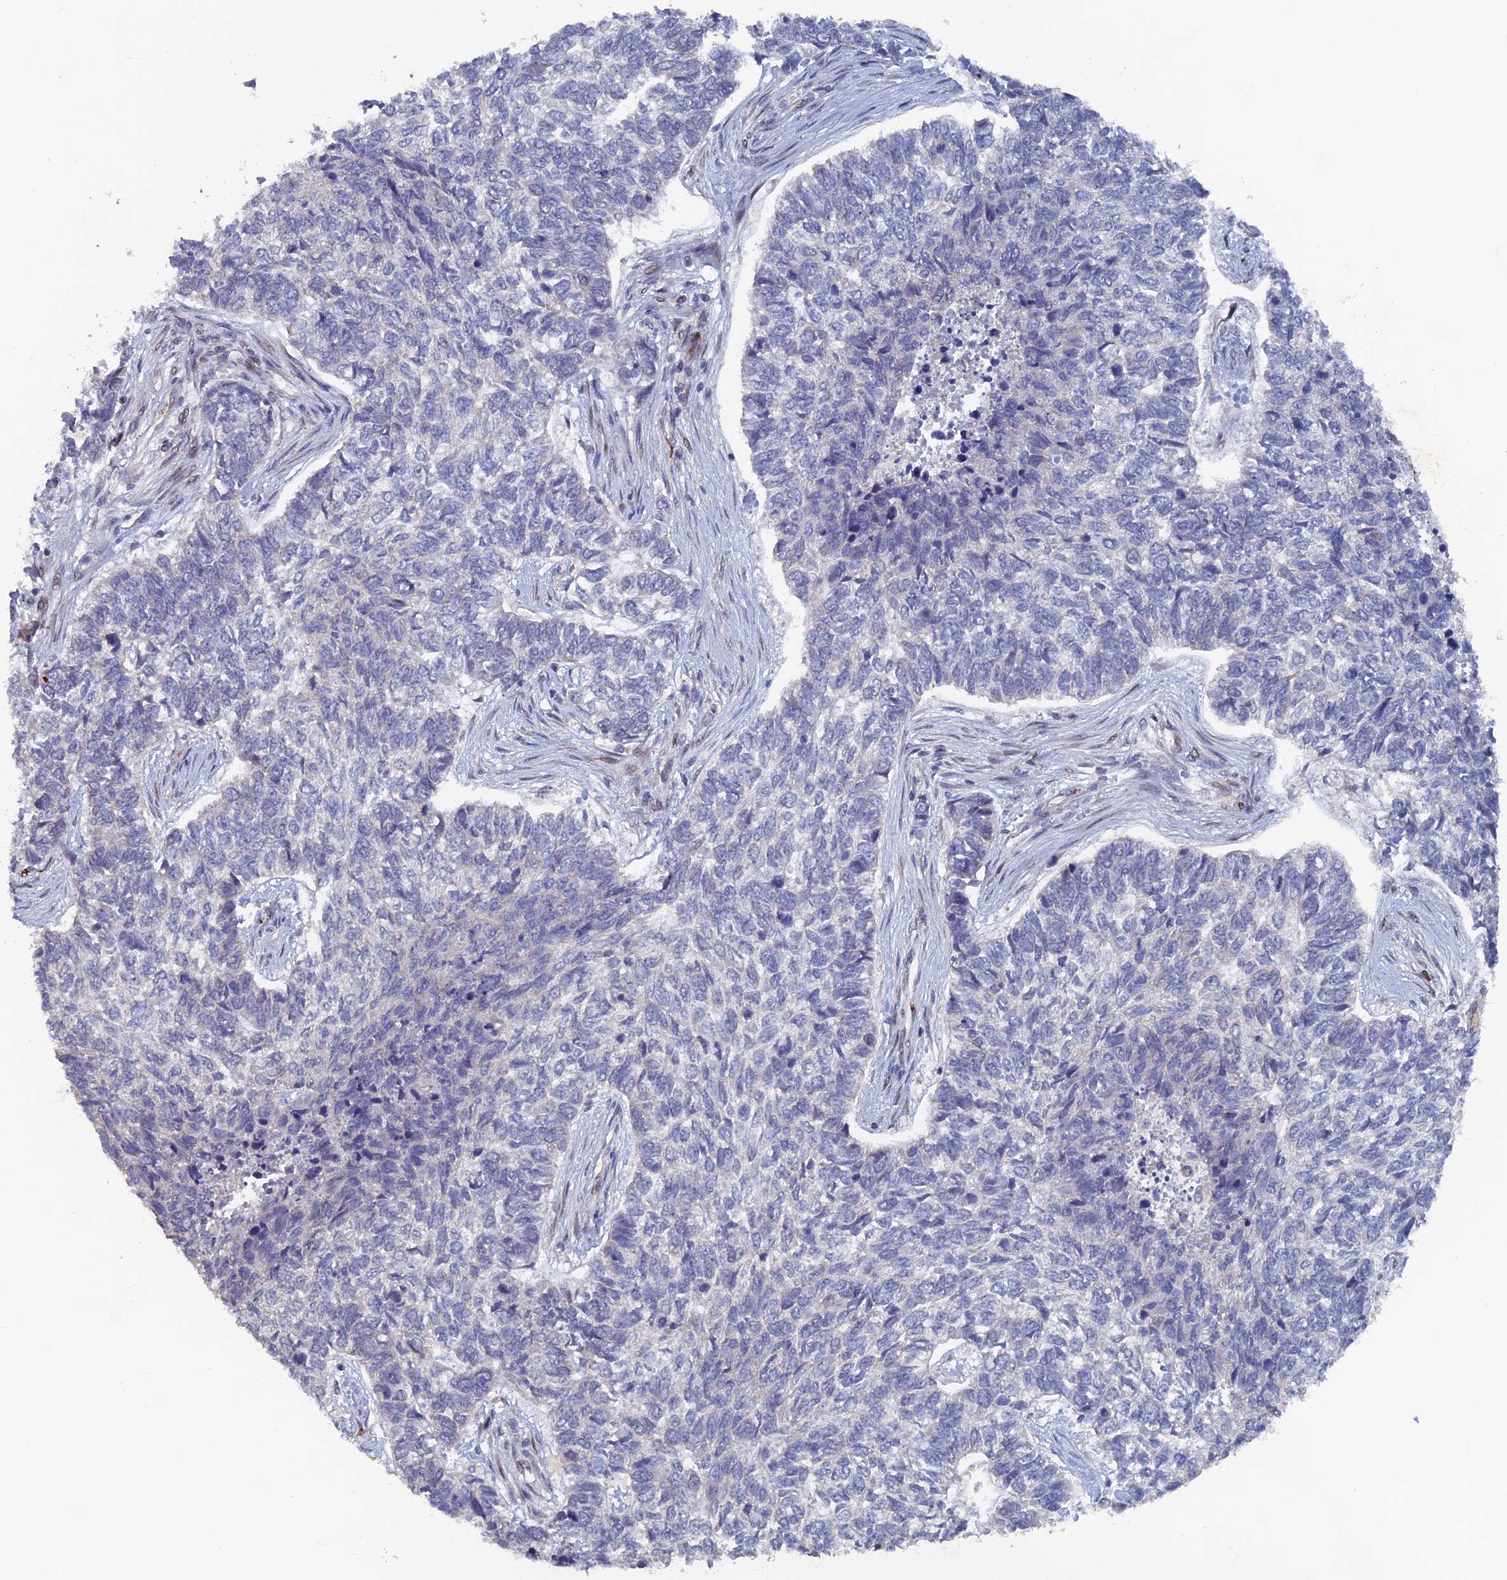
{"staining": {"intensity": "negative", "quantity": "none", "location": "none"}, "tissue": "skin cancer", "cell_type": "Tumor cells", "image_type": "cancer", "snomed": [{"axis": "morphology", "description": "Basal cell carcinoma"}, {"axis": "topography", "description": "Skin"}], "caption": "High magnification brightfield microscopy of skin cancer (basal cell carcinoma) stained with DAB (brown) and counterstained with hematoxylin (blue): tumor cells show no significant expression. The staining was performed using DAB (3,3'-diaminobenzidine) to visualize the protein expression in brown, while the nuclei were stained in blue with hematoxylin (Magnification: 20x).", "gene": "SH3D21", "patient": {"sex": "female", "age": 65}}